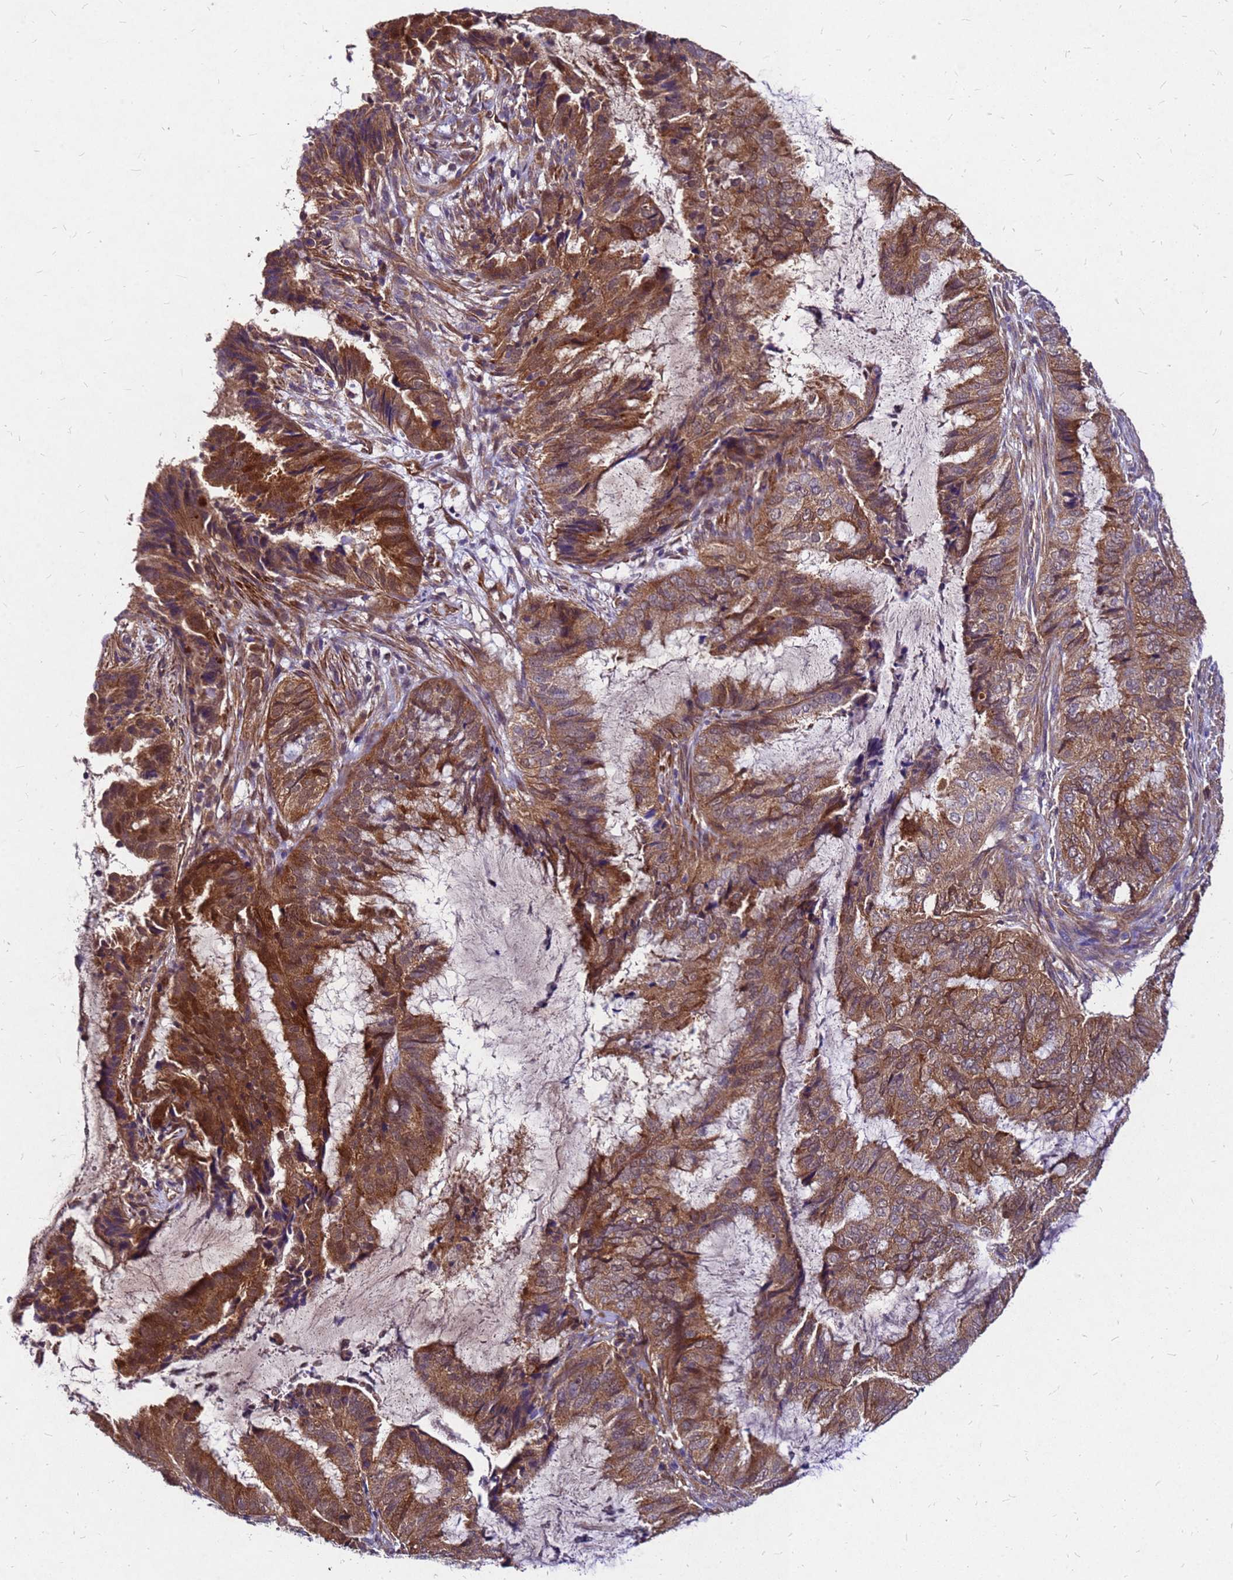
{"staining": {"intensity": "strong", "quantity": ">75%", "location": "cytoplasmic/membranous"}, "tissue": "endometrial cancer", "cell_type": "Tumor cells", "image_type": "cancer", "snomed": [{"axis": "morphology", "description": "Adenocarcinoma, NOS"}, {"axis": "topography", "description": "Endometrium"}], "caption": "High-magnification brightfield microscopy of endometrial cancer stained with DAB (brown) and counterstained with hematoxylin (blue). tumor cells exhibit strong cytoplasmic/membranous staining is identified in about>75% of cells.", "gene": "DUSP23", "patient": {"sex": "female", "age": 51}}